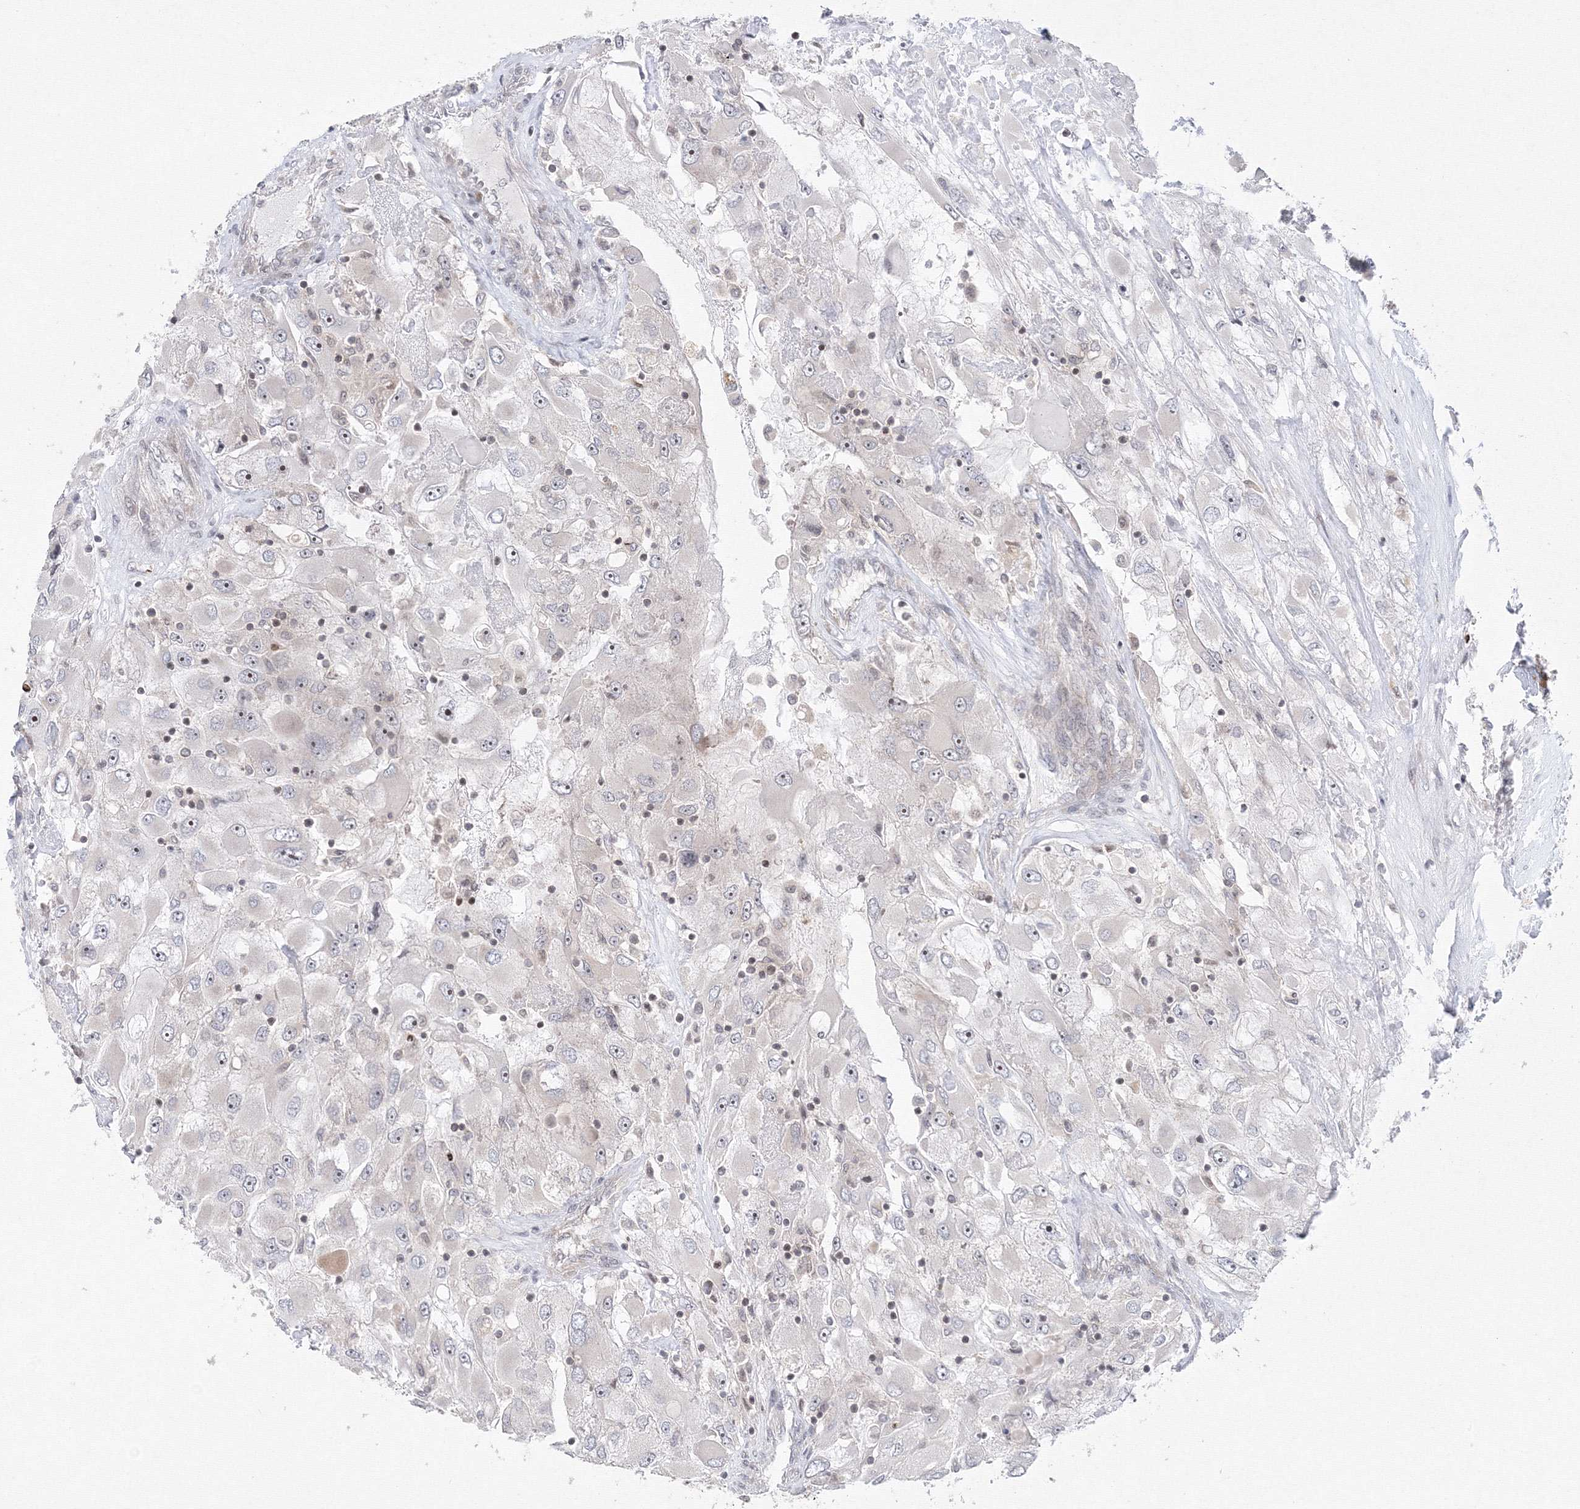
{"staining": {"intensity": "negative", "quantity": "none", "location": "none"}, "tissue": "renal cancer", "cell_type": "Tumor cells", "image_type": "cancer", "snomed": [{"axis": "morphology", "description": "Adenocarcinoma, NOS"}, {"axis": "topography", "description": "Kidney"}], "caption": "Immunohistochemistry of adenocarcinoma (renal) exhibits no staining in tumor cells. The staining is performed using DAB brown chromogen with nuclei counter-stained in using hematoxylin.", "gene": "MKRN2", "patient": {"sex": "female", "age": 52}}